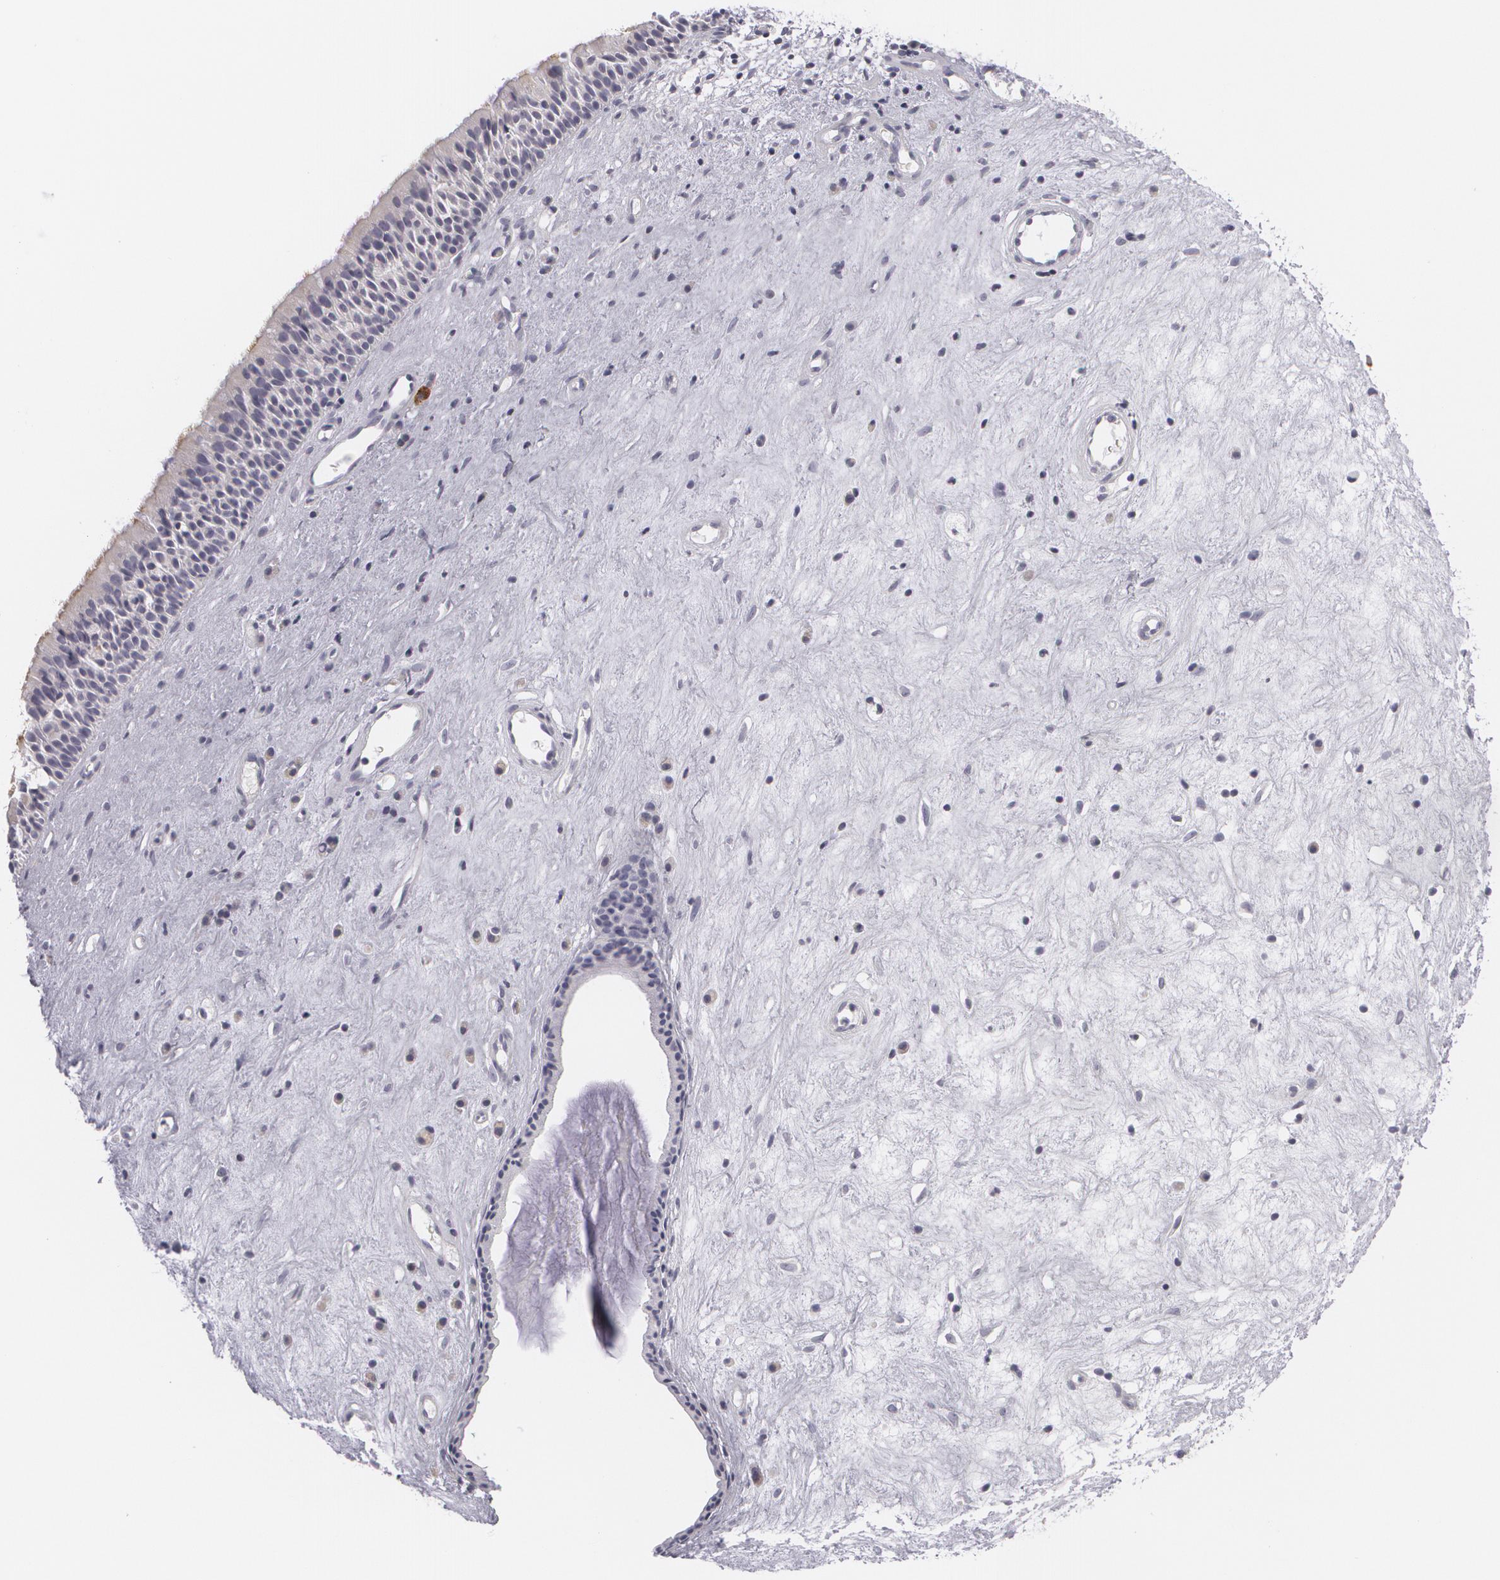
{"staining": {"intensity": "negative", "quantity": "none", "location": "none"}, "tissue": "nasopharynx", "cell_type": "Respiratory epithelial cells", "image_type": "normal", "snomed": [{"axis": "morphology", "description": "Normal tissue, NOS"}, {"axis": "topography", "description": "Nasopharynx"}], "caption": "This is a image of IHC staining of unremarkable nasopharynx, which shows no expression in respiratory epithelial cells. (DAB immunohistochemistry (IHC), high magnification).", "gene": "MBNL3", "patient": {"sex": "female", "age": 78}}